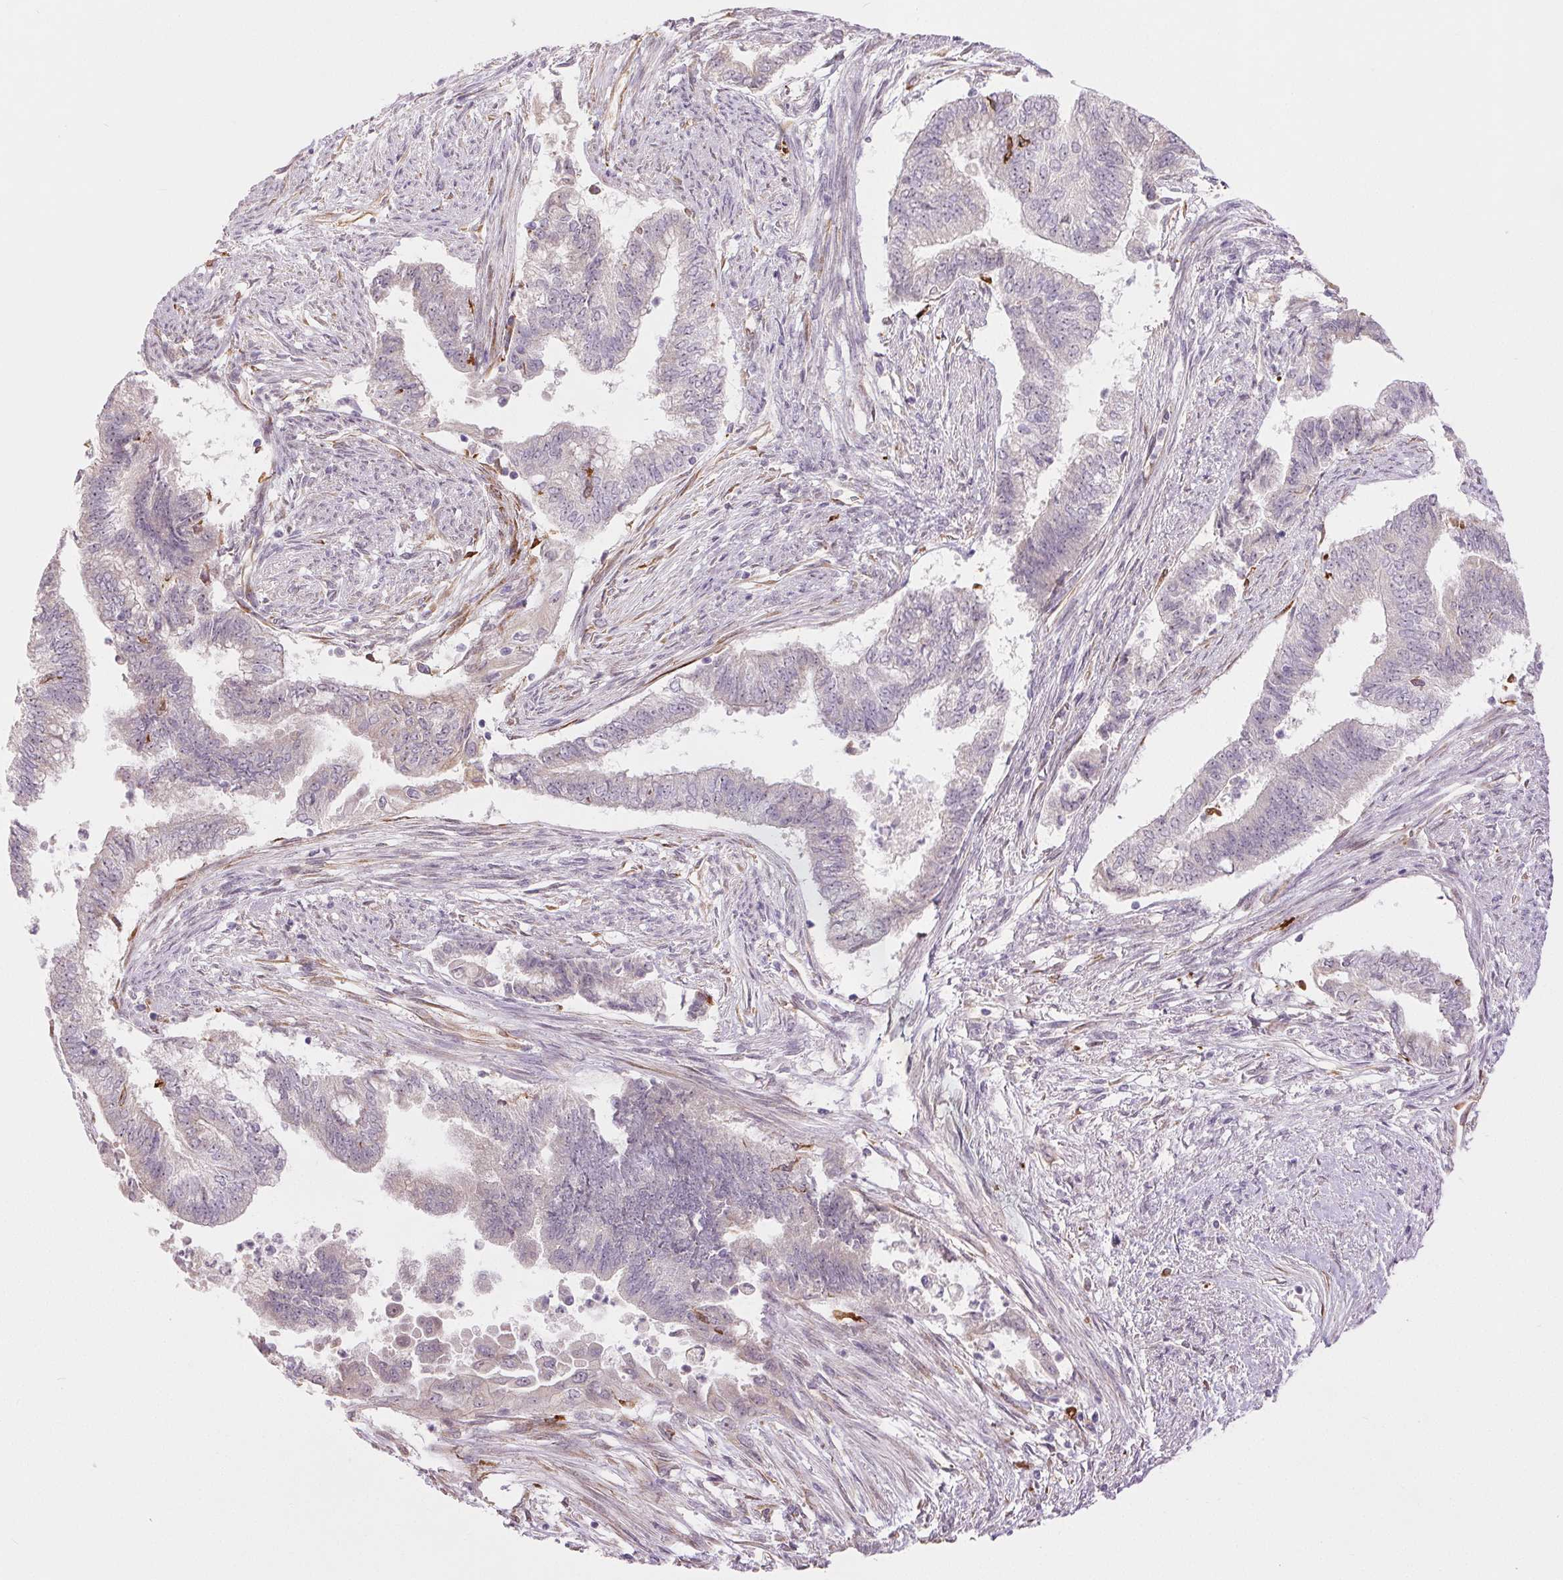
{"staining": {"intensity": "negative", "quantity": "none", "location": "none"}, "tissue": "endometrial cancer", "cell_type": "Tumor cells", "image_type": "cancer", "snomed": [{"axis": "morphology", "description": "Adenocarcinoma, NOS"}, {"axis": "topography", "description": "Endometrium"}], "caption": "IHC of endometrial cancer reveals no staining in tumor cells.", "gene": "METTL17", "patient": {"sex": "female", "age": 65}}